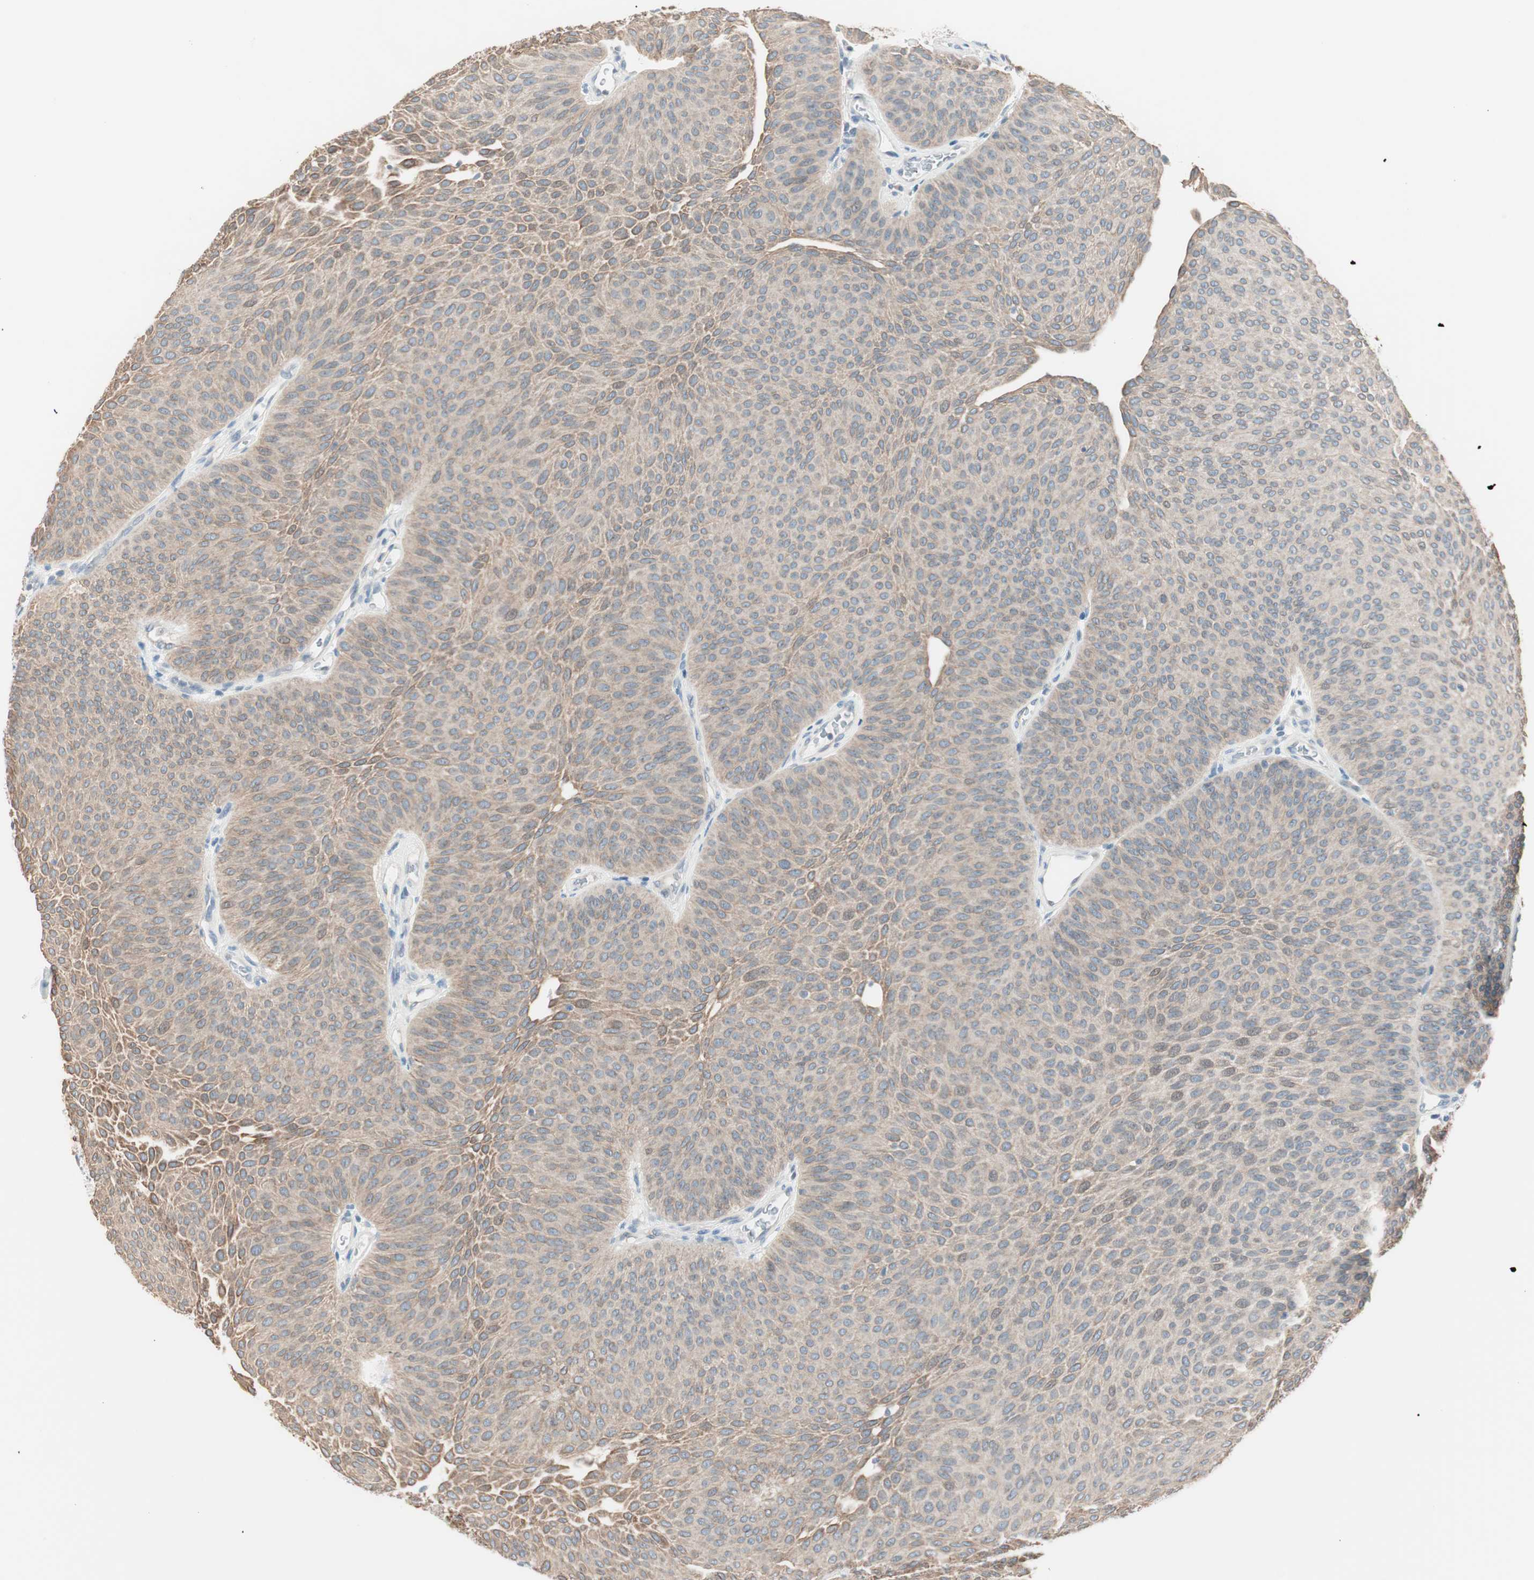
{"staining": {"intensity": "weak", "quantity": ">75%", "location": "cytoplasmic/membranous"}, "tissue": "urothelial cancer", "cell_type": "Tumor cells", "image_type": "cancer", "snomed": [{"axis": "morphology", "description": "Urothelial carcinoma, Low grade"}, {"axis": "topography", "description": "Urinary bladder"}], "caption": "Immunohistochemical staining of human urothelial cancer exhibits weak cytoplasmic/membranous protein positivity in approximately >75% of tumor cells.", "gene": "GNAO1", "patient": {"sex": "female", "age": 60}}